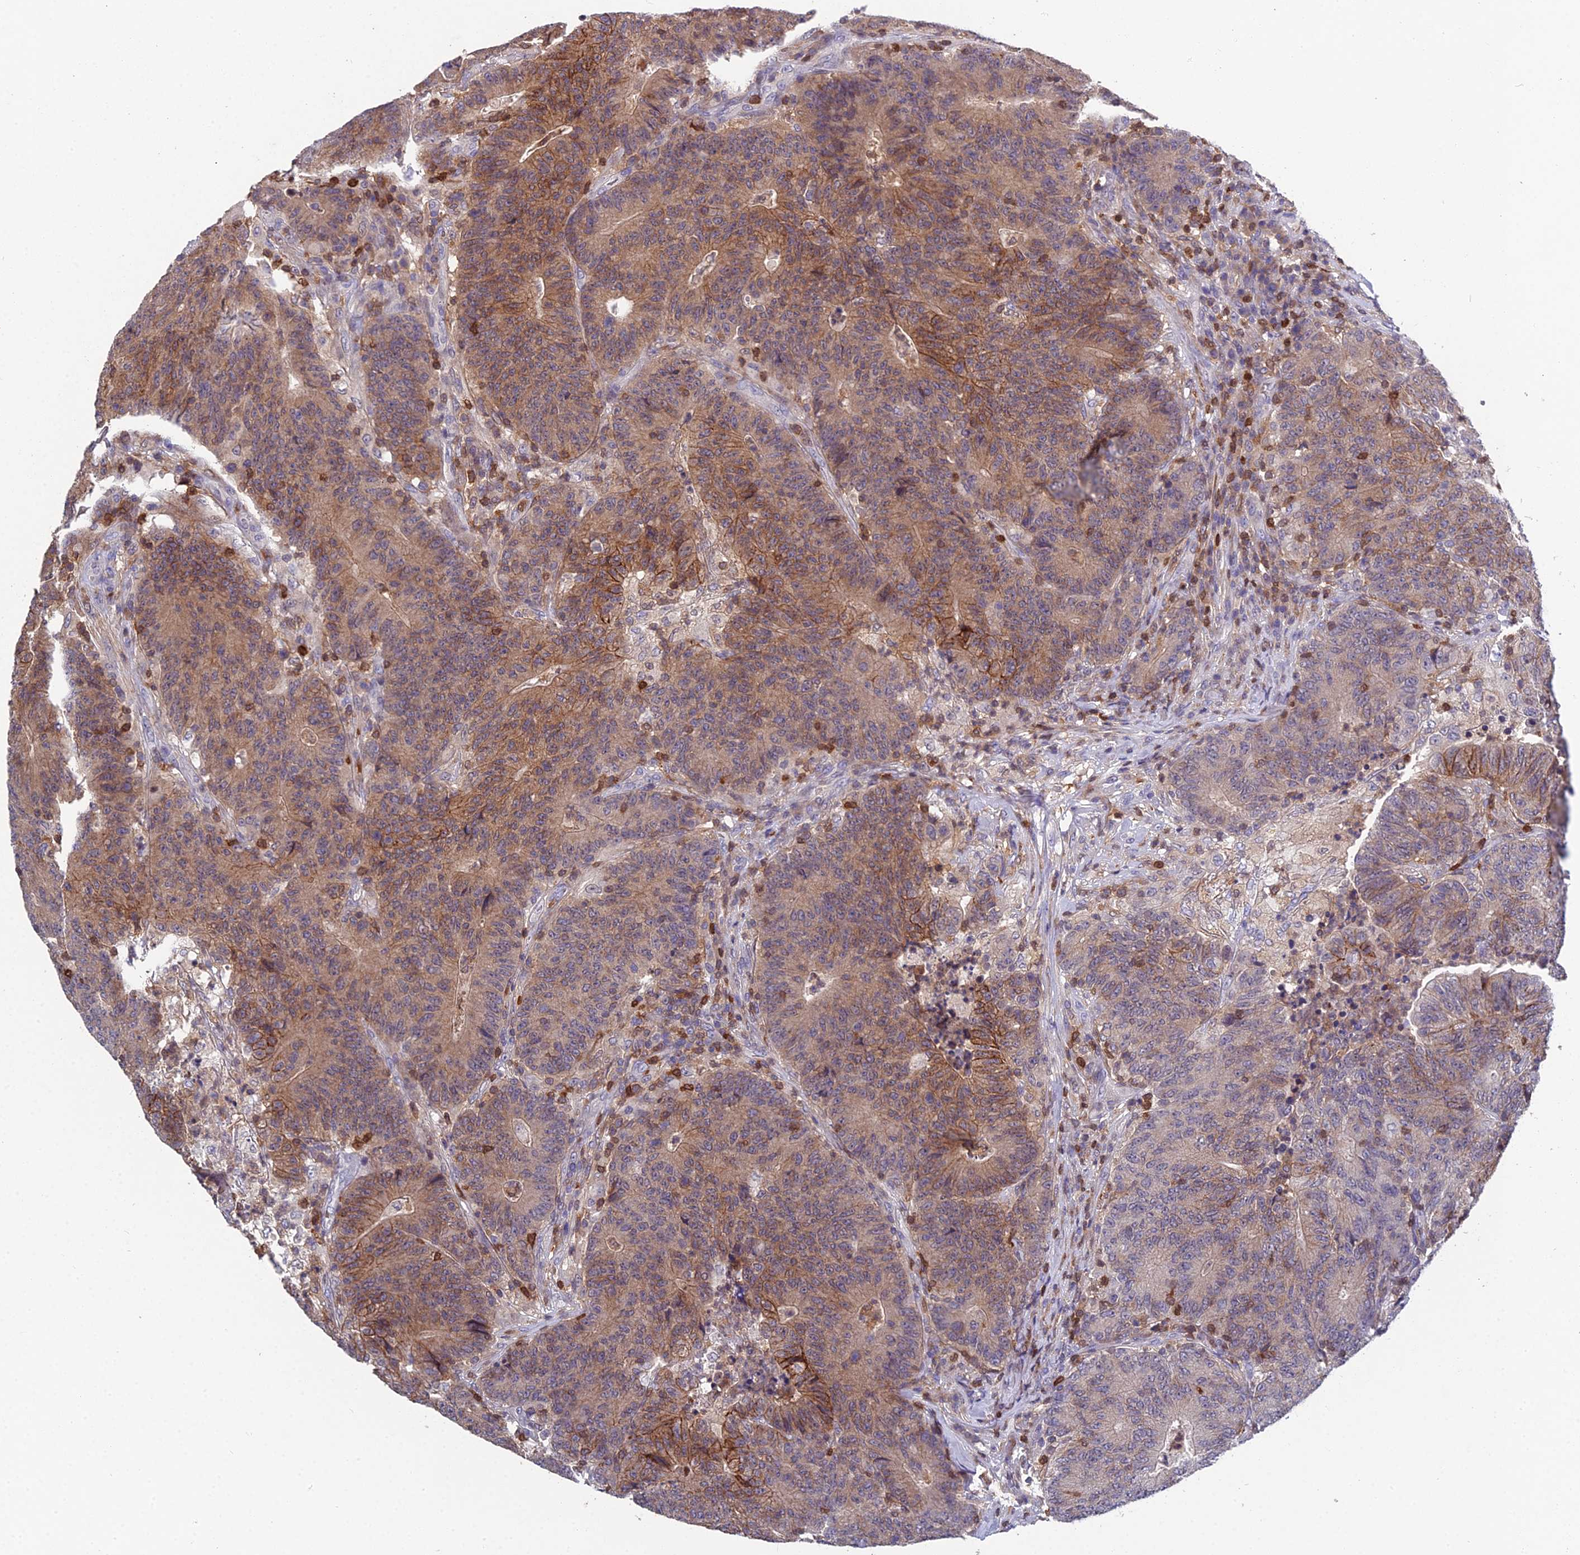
{"staining": {"intensity": "moderate", "quantity": "25%-75%", "location": "cytoplasmic/membranous"}, "tissue": "colorectal cancer", "cell_type": "Tumor cells", "image_type": "cancer", "snomed": [{"axis": "morphology", "description": "Adenocarcinoma, NOS"}, {"axis": "topography", "description": "Colon"}], "caption": "The immunohistochemical stain shows moderate cytoplasmic/membranous expression in tumor cells of adenocarcinoma (colorectal) tissue.", "gene": "GALK2", "patient": {"sex": "female", "age": 75}}